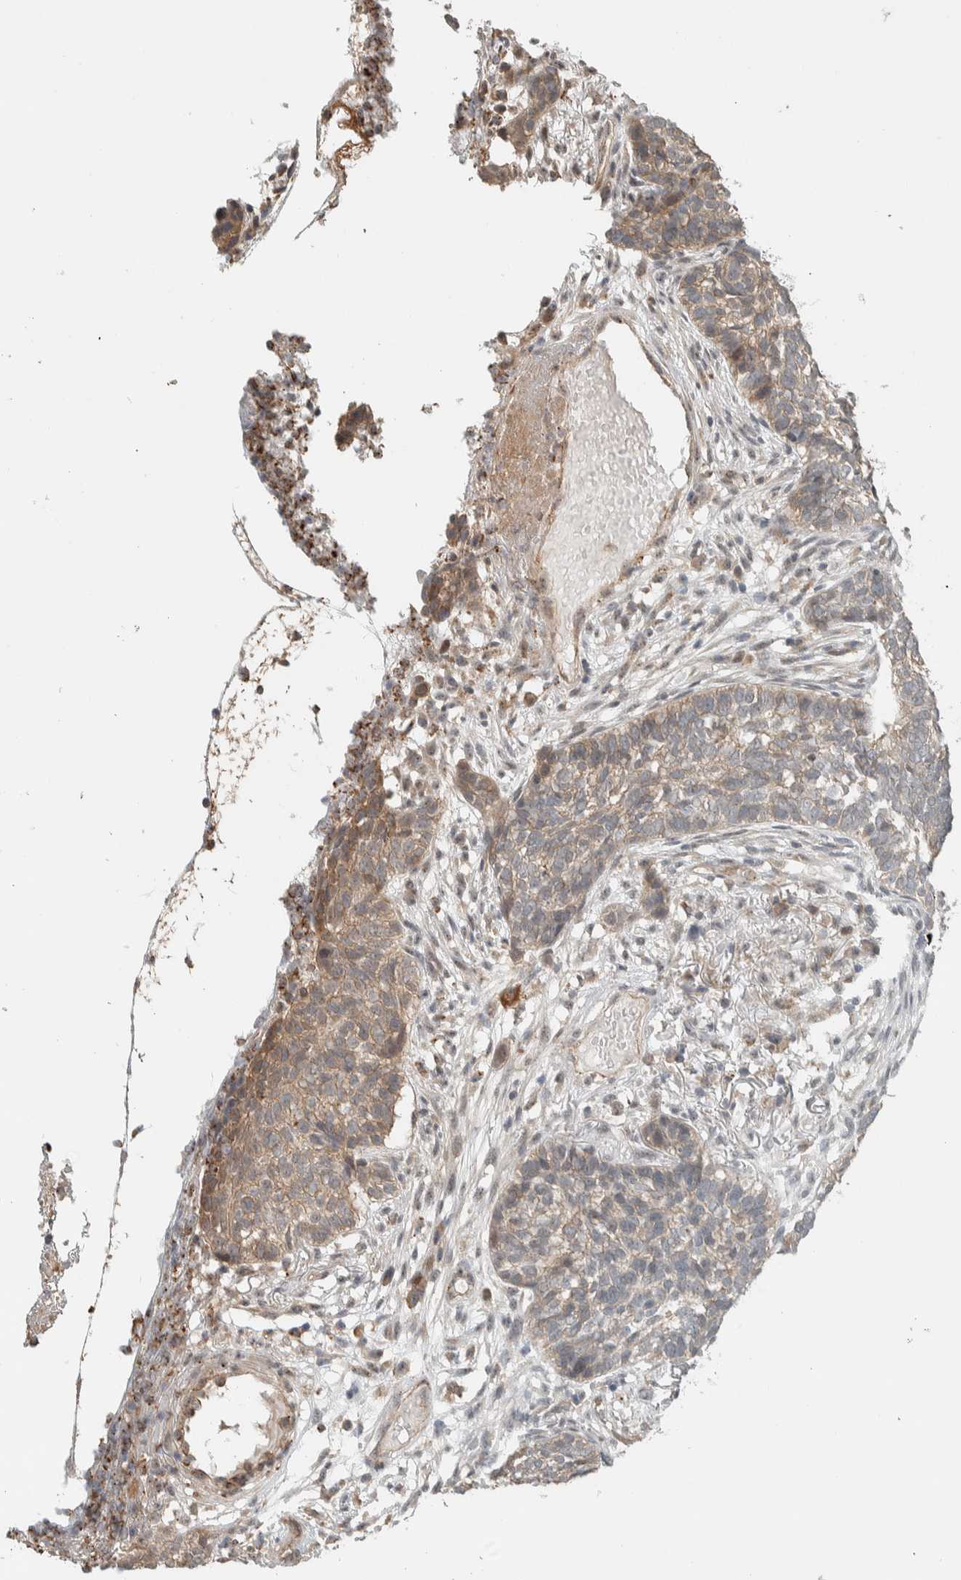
{"staining": {"intensity": "weak", "quantity": ">75%", "location": "cytoplasmic/membranous"}, "tissue": "skin cancer", "cell_type": "Tumor cells", "image_type": "cancer", "snomed": [{"axis": "morphology", "description": "Basal cell carcinoma"}, {"axis": "topography", "description": "Skin"}], "caption": "An image of human skin basal cell carcinoma stained for a protein demonstrates weak cytoplasmic/membranous brown staining in tumor cells.", "gene": "DEPTOR", "patient": {"sex": "male", "age": 85}}